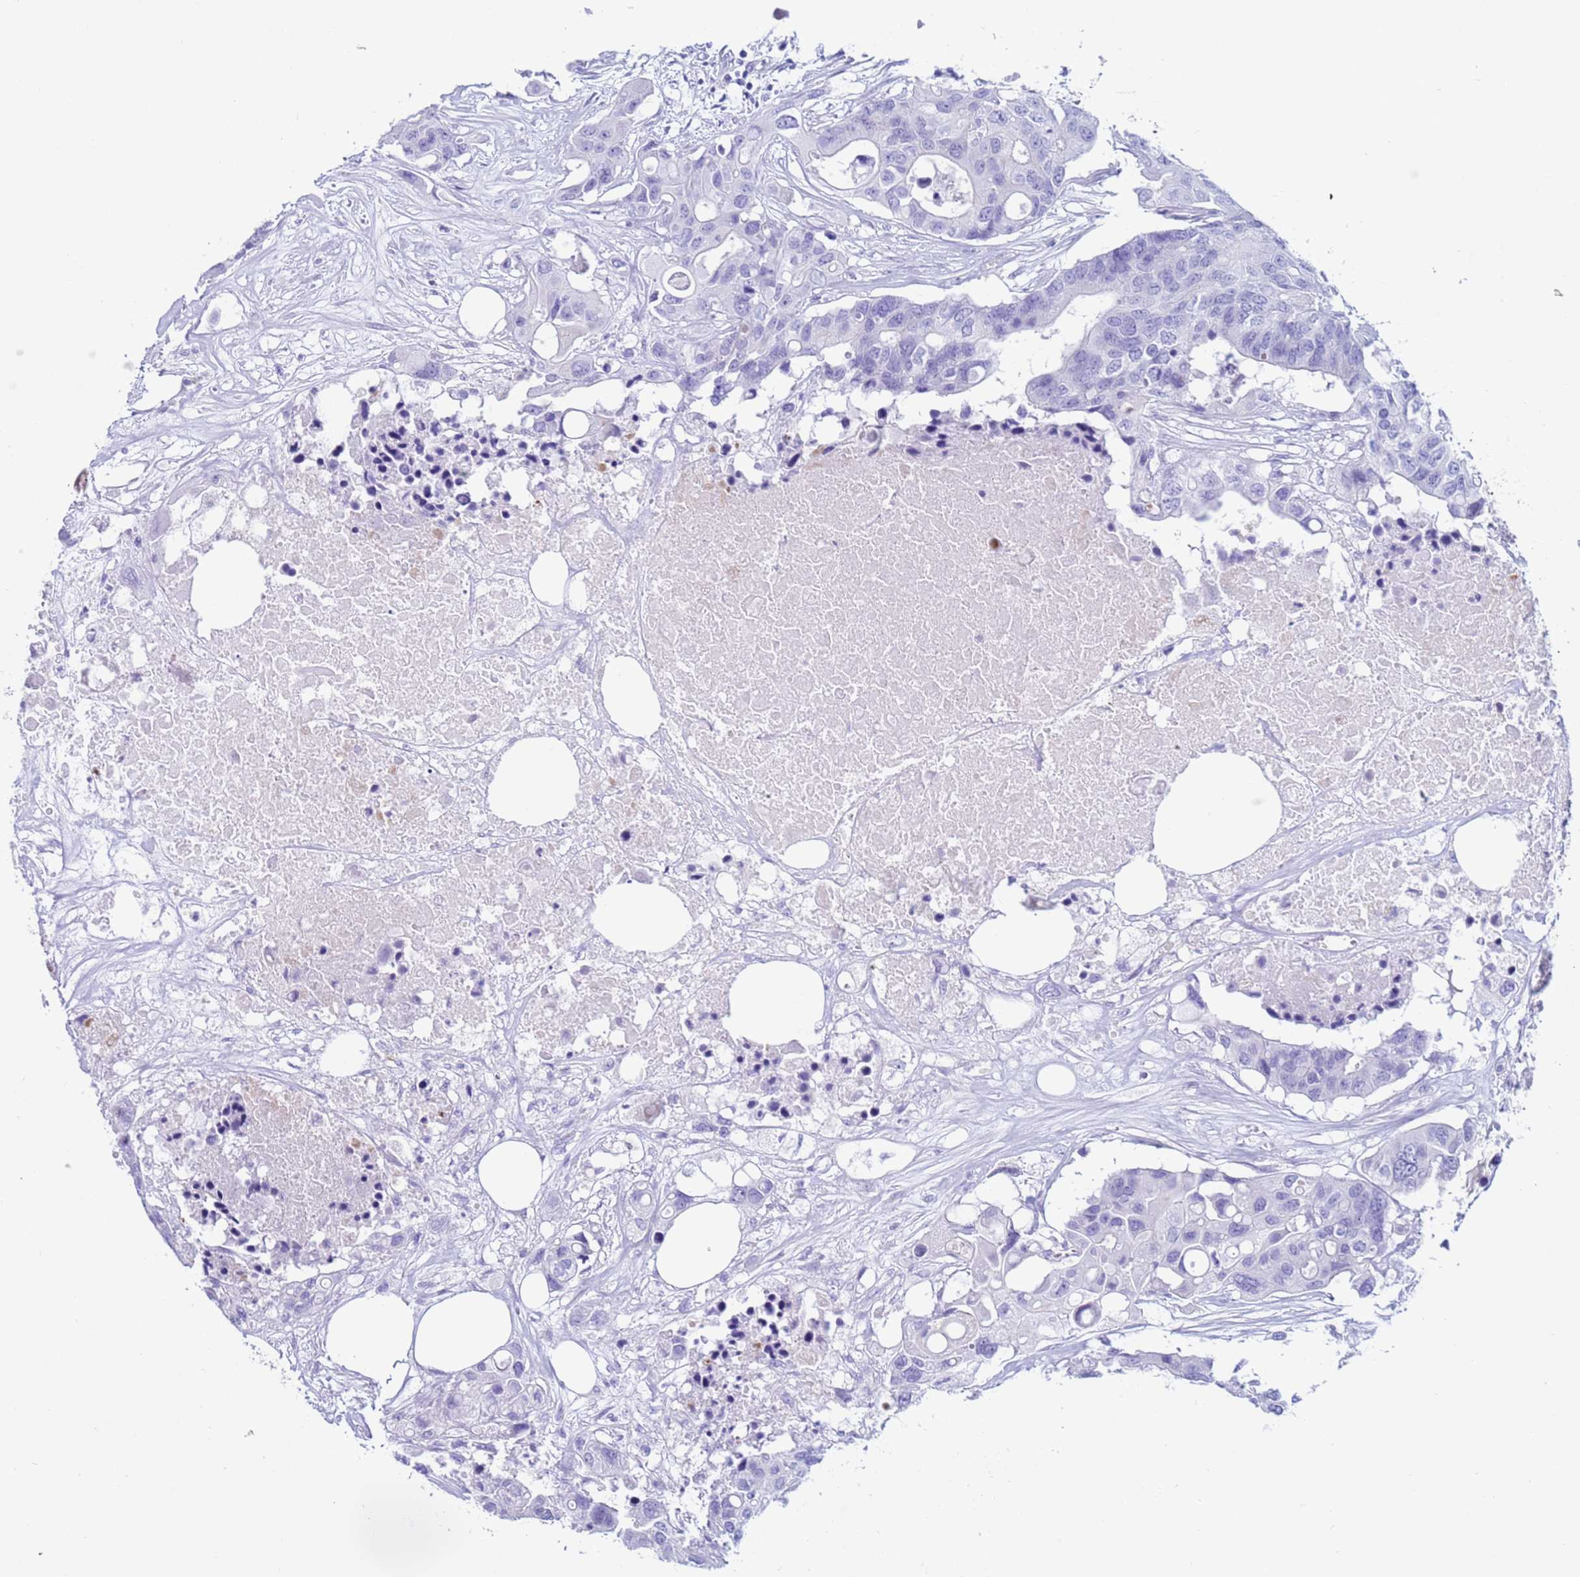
{"staining": {"intensity": "negative", "quantity": "none", "location": "none"}, "tissue": "colorectal cancer", "cell_type": "Tumor cells", "image_type": "cancer", "snomed": [{"axis": "morphology", "description": "Adenocarcinoma, NOS"}, {"axis": "topography", "description": "Colon"}], "caption": "An immunohistochemistry (IHC) histopathology image of adenocarcinoma (colorectal) is shown. There is no staining in tumor cells of adenocarcinoma (colorectal).", "gene": "CST4", "patient": {"sex": "male", "age": 77}}